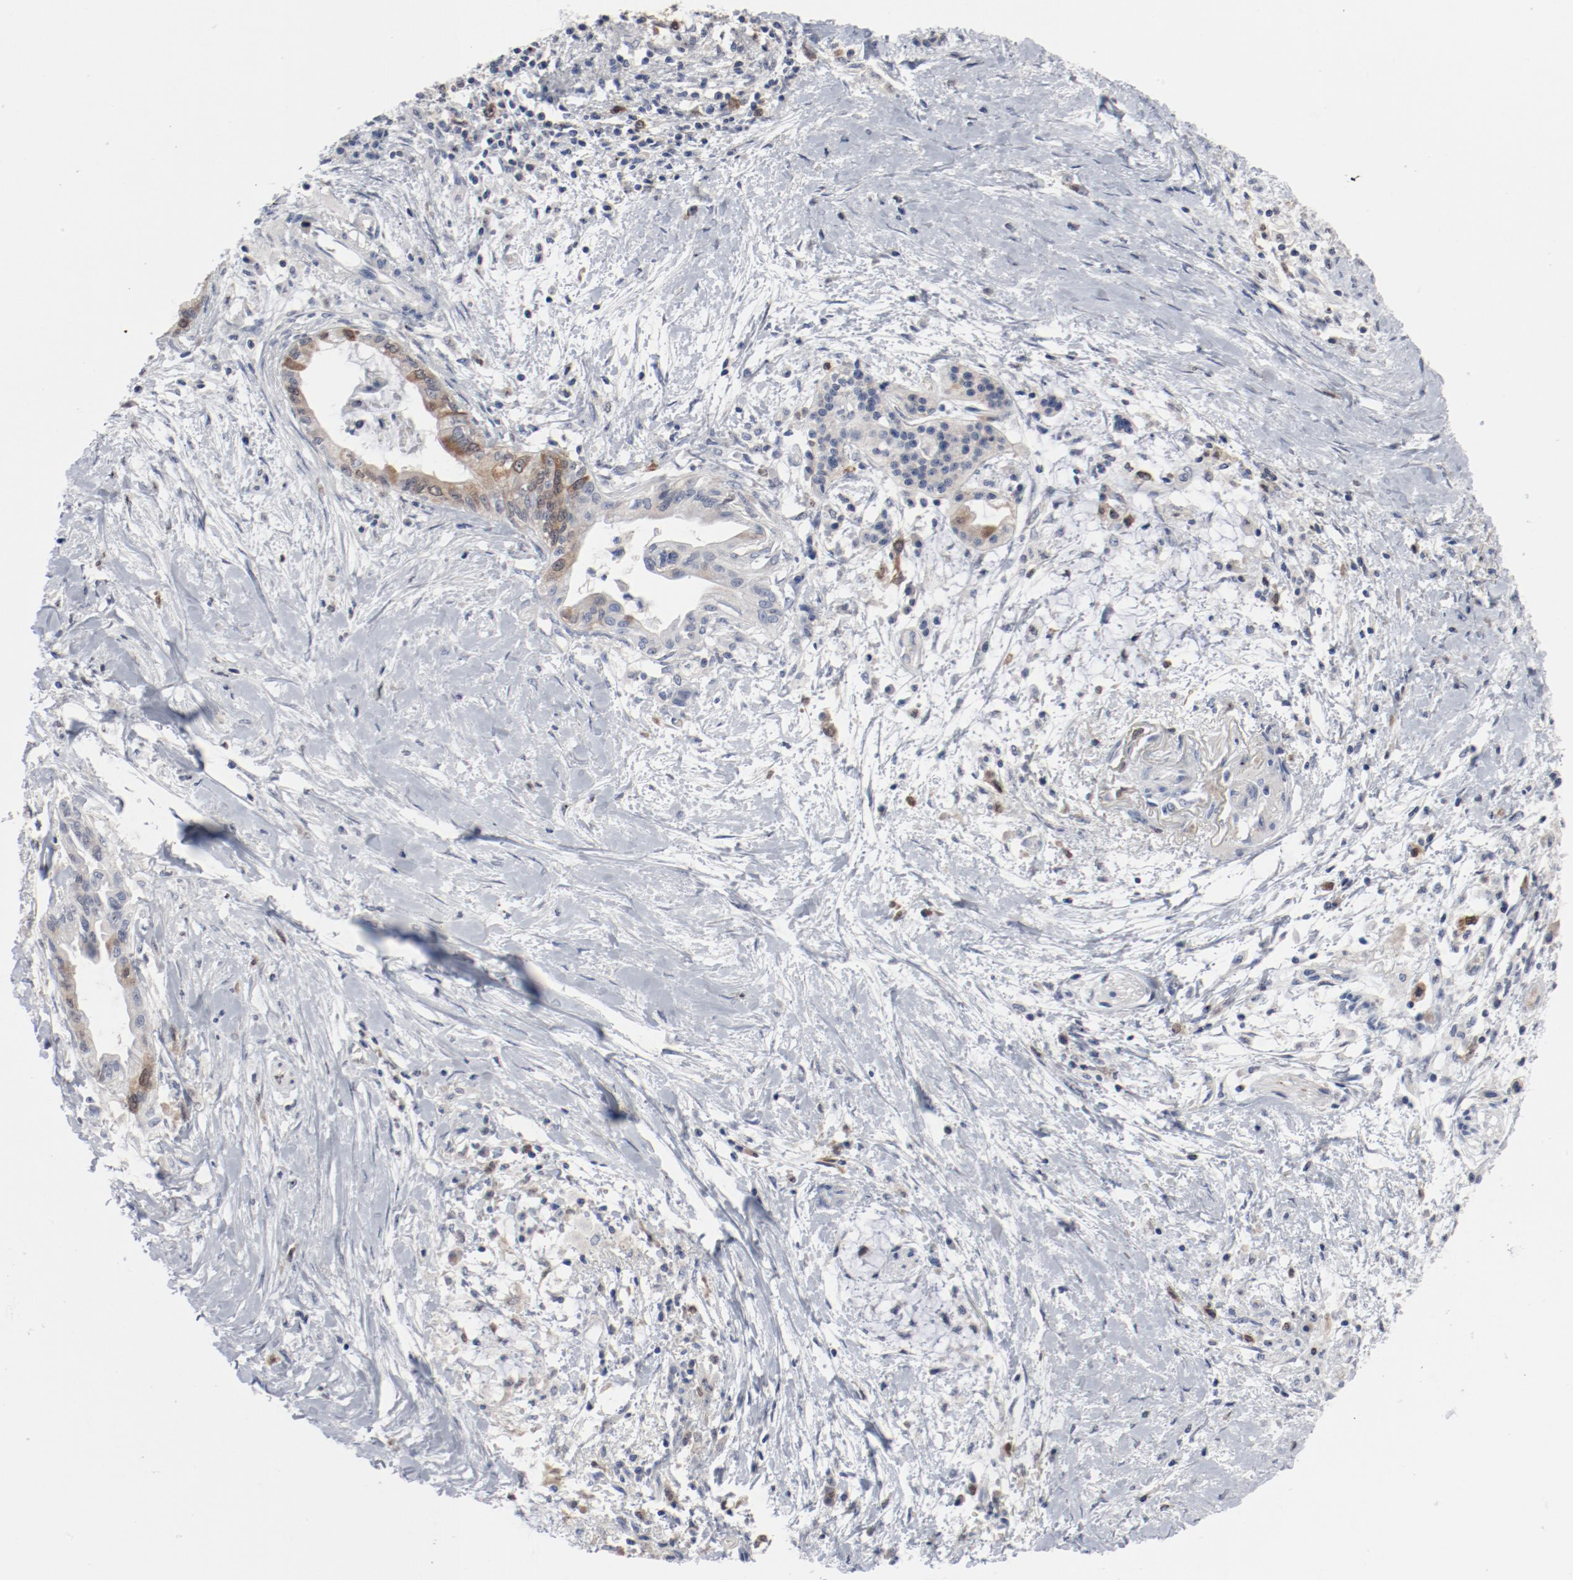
{"staining": {"intensity": "moderate", "quantity": "<25%", "location": "cytoplasmic/membranous,nuclear"}, "tissue": "pancreatic cancer", "cell_type": "Tumor cells", "image_type": "cancer", "snomed": [{"axis": "morphology", "description": "Adenocarcinoma, NOS"}, {"axis": "topography", "description": "Pancreas"}], "caption": "A high-resolution micrograph shows immunohistochemistry staining of pancreatic cancer (adenocarcinoma), which displays moderate cytoplasmic/membranous and nuclear positivity in approximately <25% of tumor cells.", "gene": "CDK1", "patient": {"sex": "female", "age": 64}}